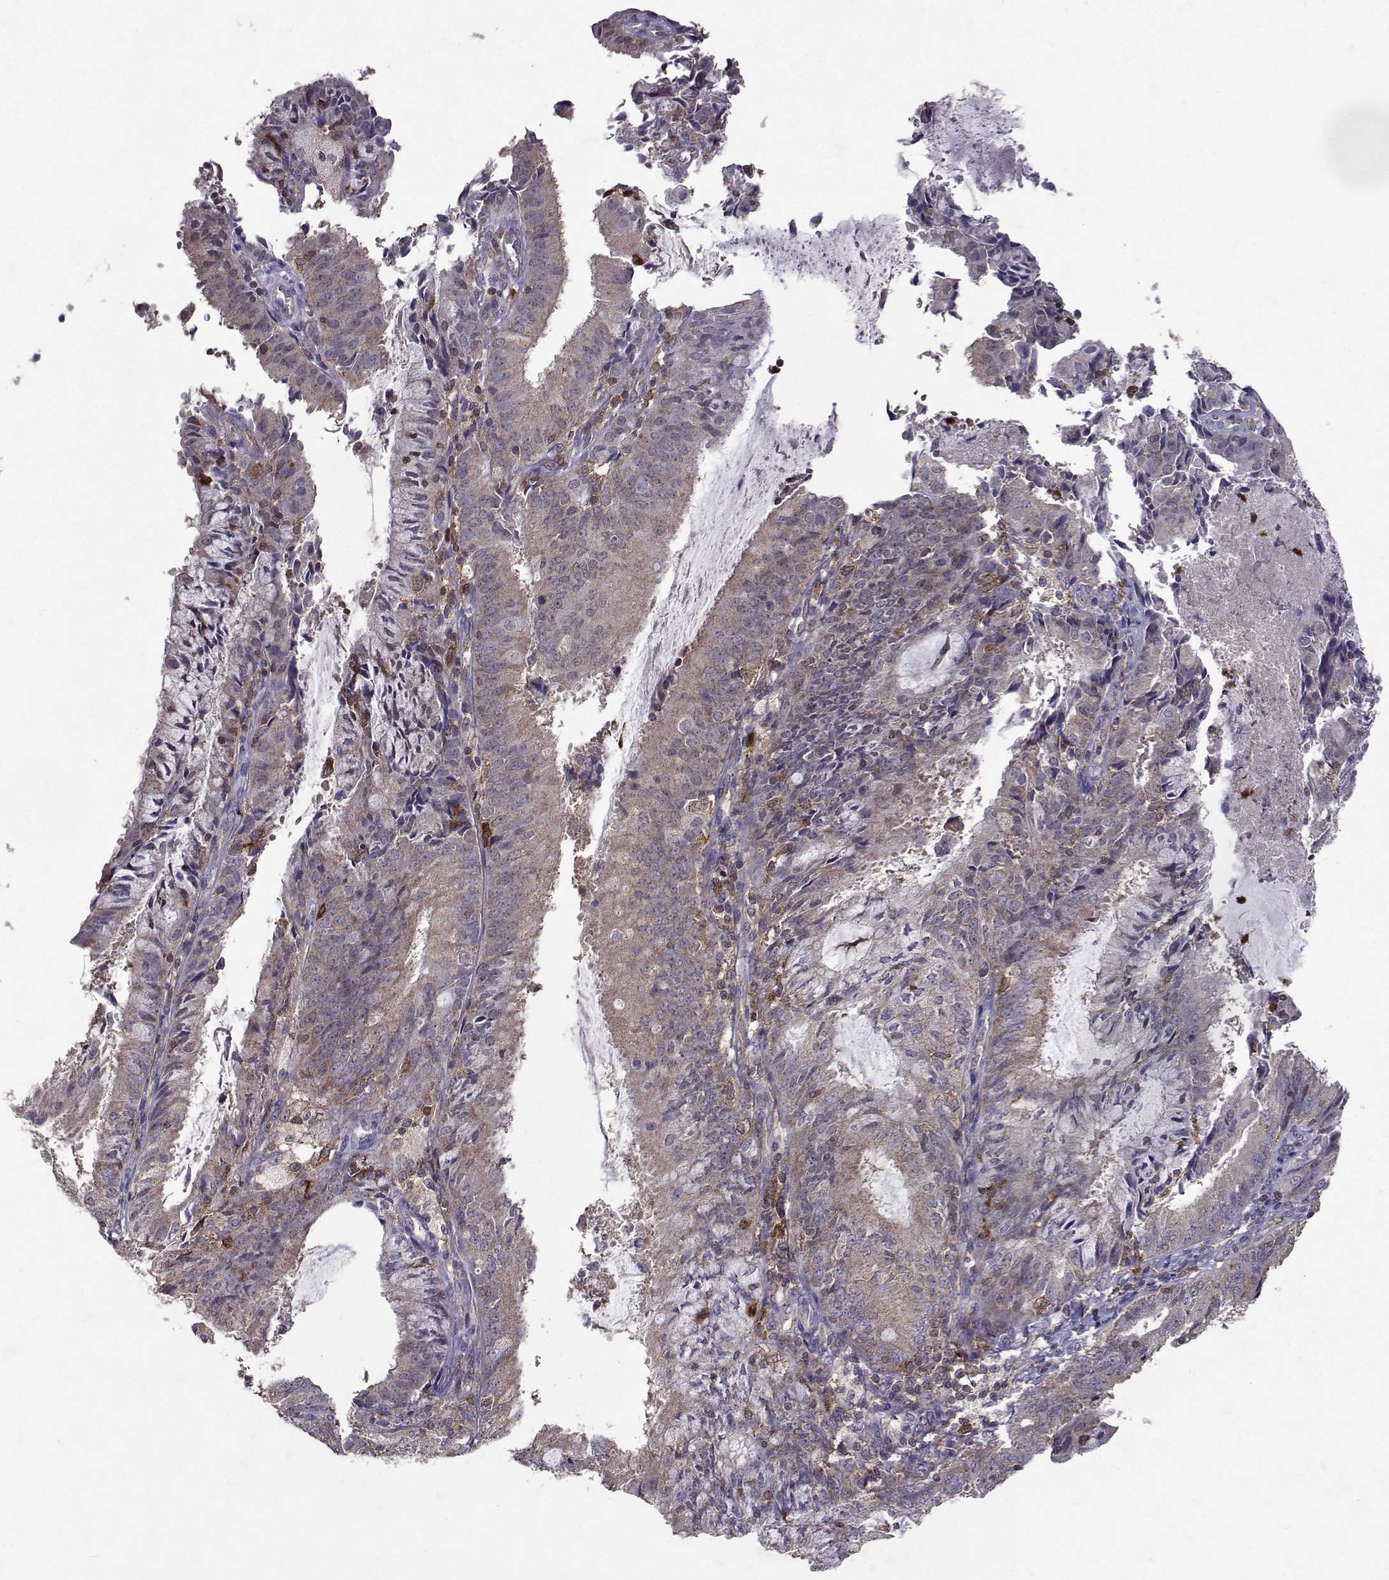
{"staining": {"intensity": "negative", "quantity": "none", "location": "none"}, "tissue": "endometrial cancer", "cell_type": "Tumor cells", "image_type": "cancer", "snomed": [{"axis": "morphology", "description": "Adenocarcinoma, NOS"}, {"axis": "topography", "description": "Endometrium"}], "caption": "The histopathology image demonstrates no significant expression in tumor cells of endometrial cancer (adenocarcinoma). The staining was performed using DAB to visualize the protein expression in brown, while the nuclei were stained in blue with hematoxylin (Magnification: 20x).", "gene": "APAF1", "patient": {"sex": "female", "age": 57}}